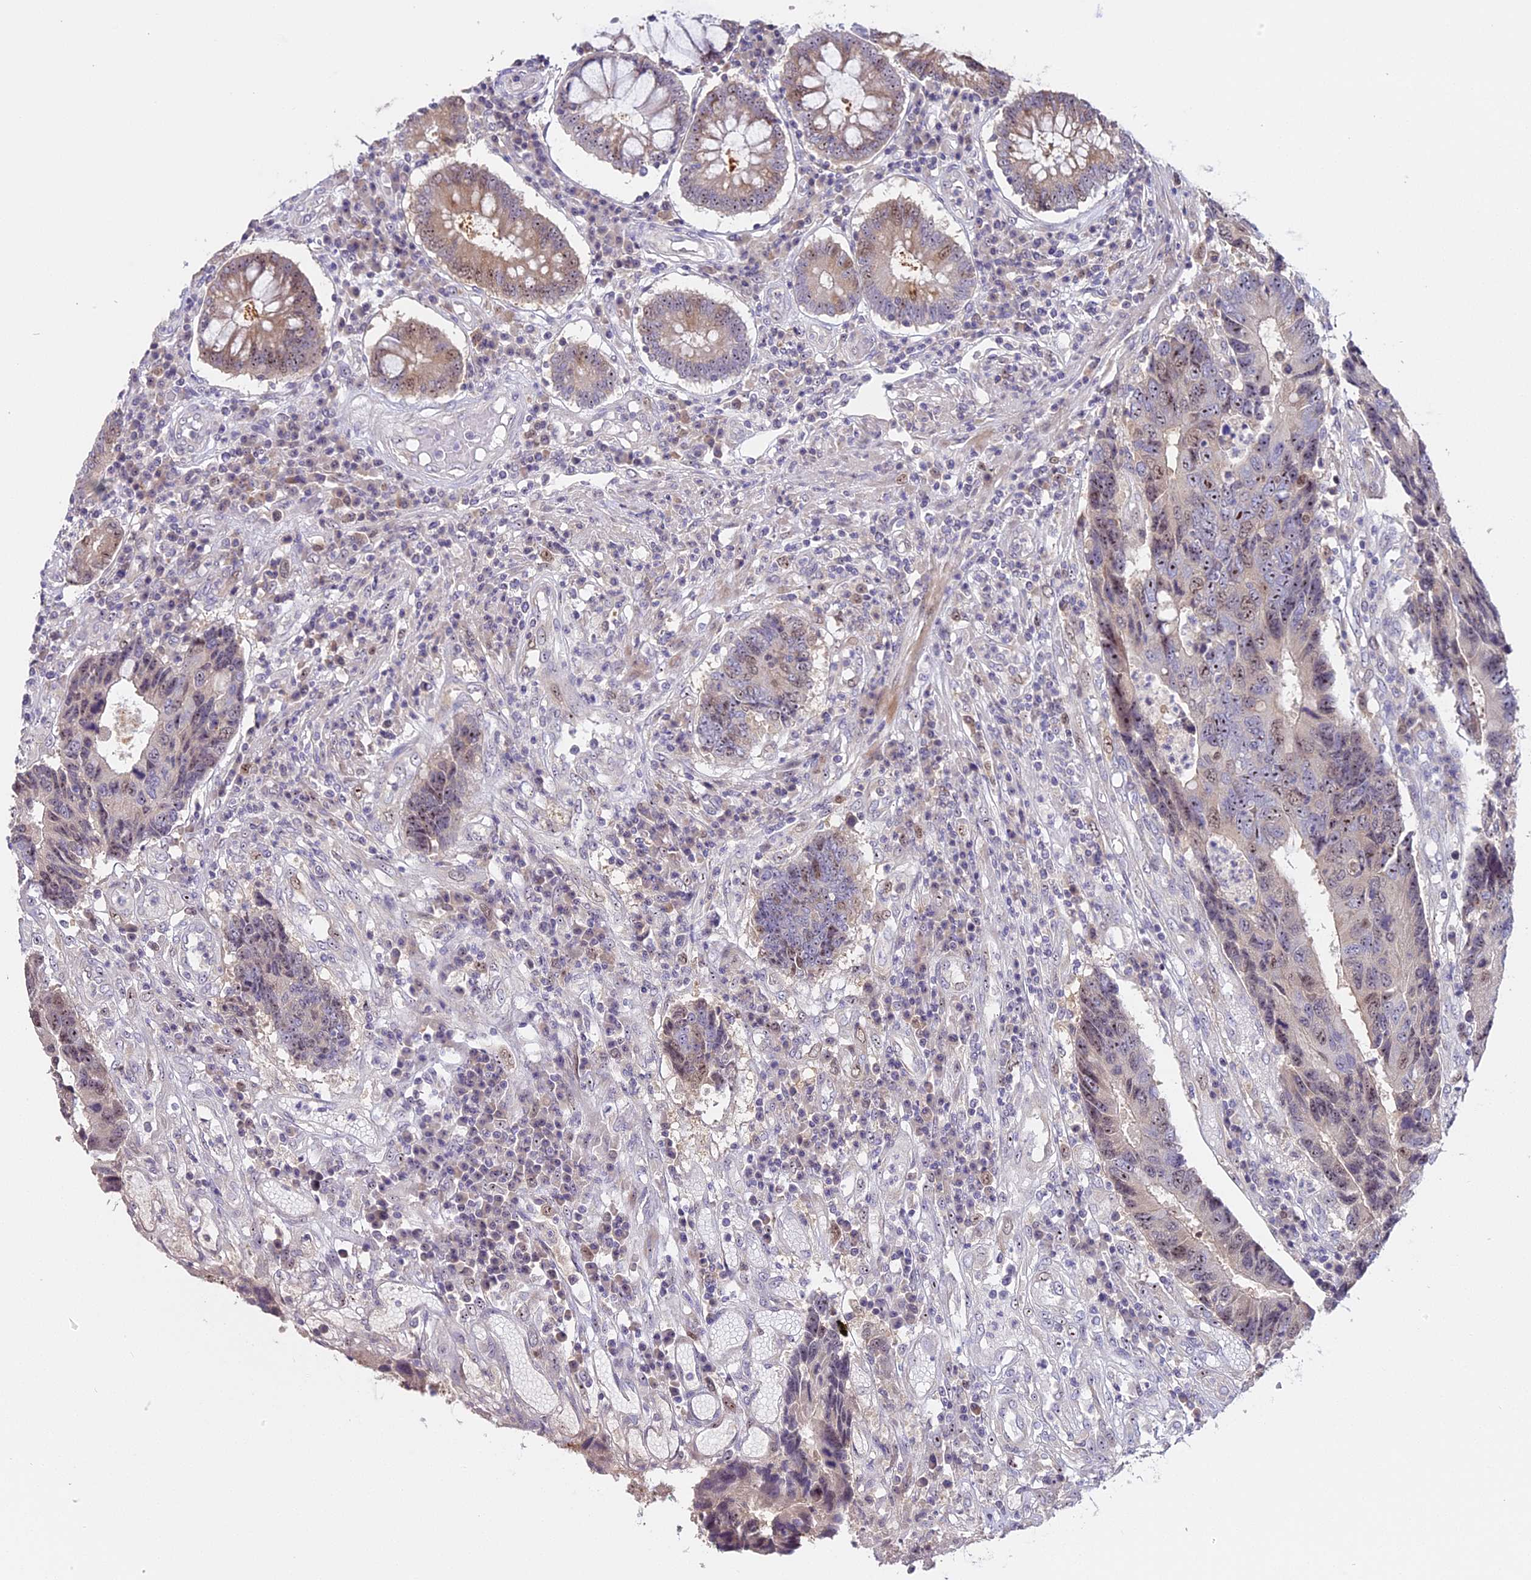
{"staining": {"intensity": "weak", "quantity": ">75%", "location": "nuclear"}, "tissue": "colorectal cancer", "cell_type": "Tumor cells", "image_type": "cancer", "snomed": [{"axis": "morphology", "description": "Adenocarcinoma, NOS"}, {"axis": "topography", "description": "Rectum"}], "caption": "Adenocarcinoma (colorectal) stained for a protein (brown) exhibits weak nuclear positive staining in about >75% of tumor cells.", "gene": "RAD51", "patient": {"sex": "male", "age": 84}}